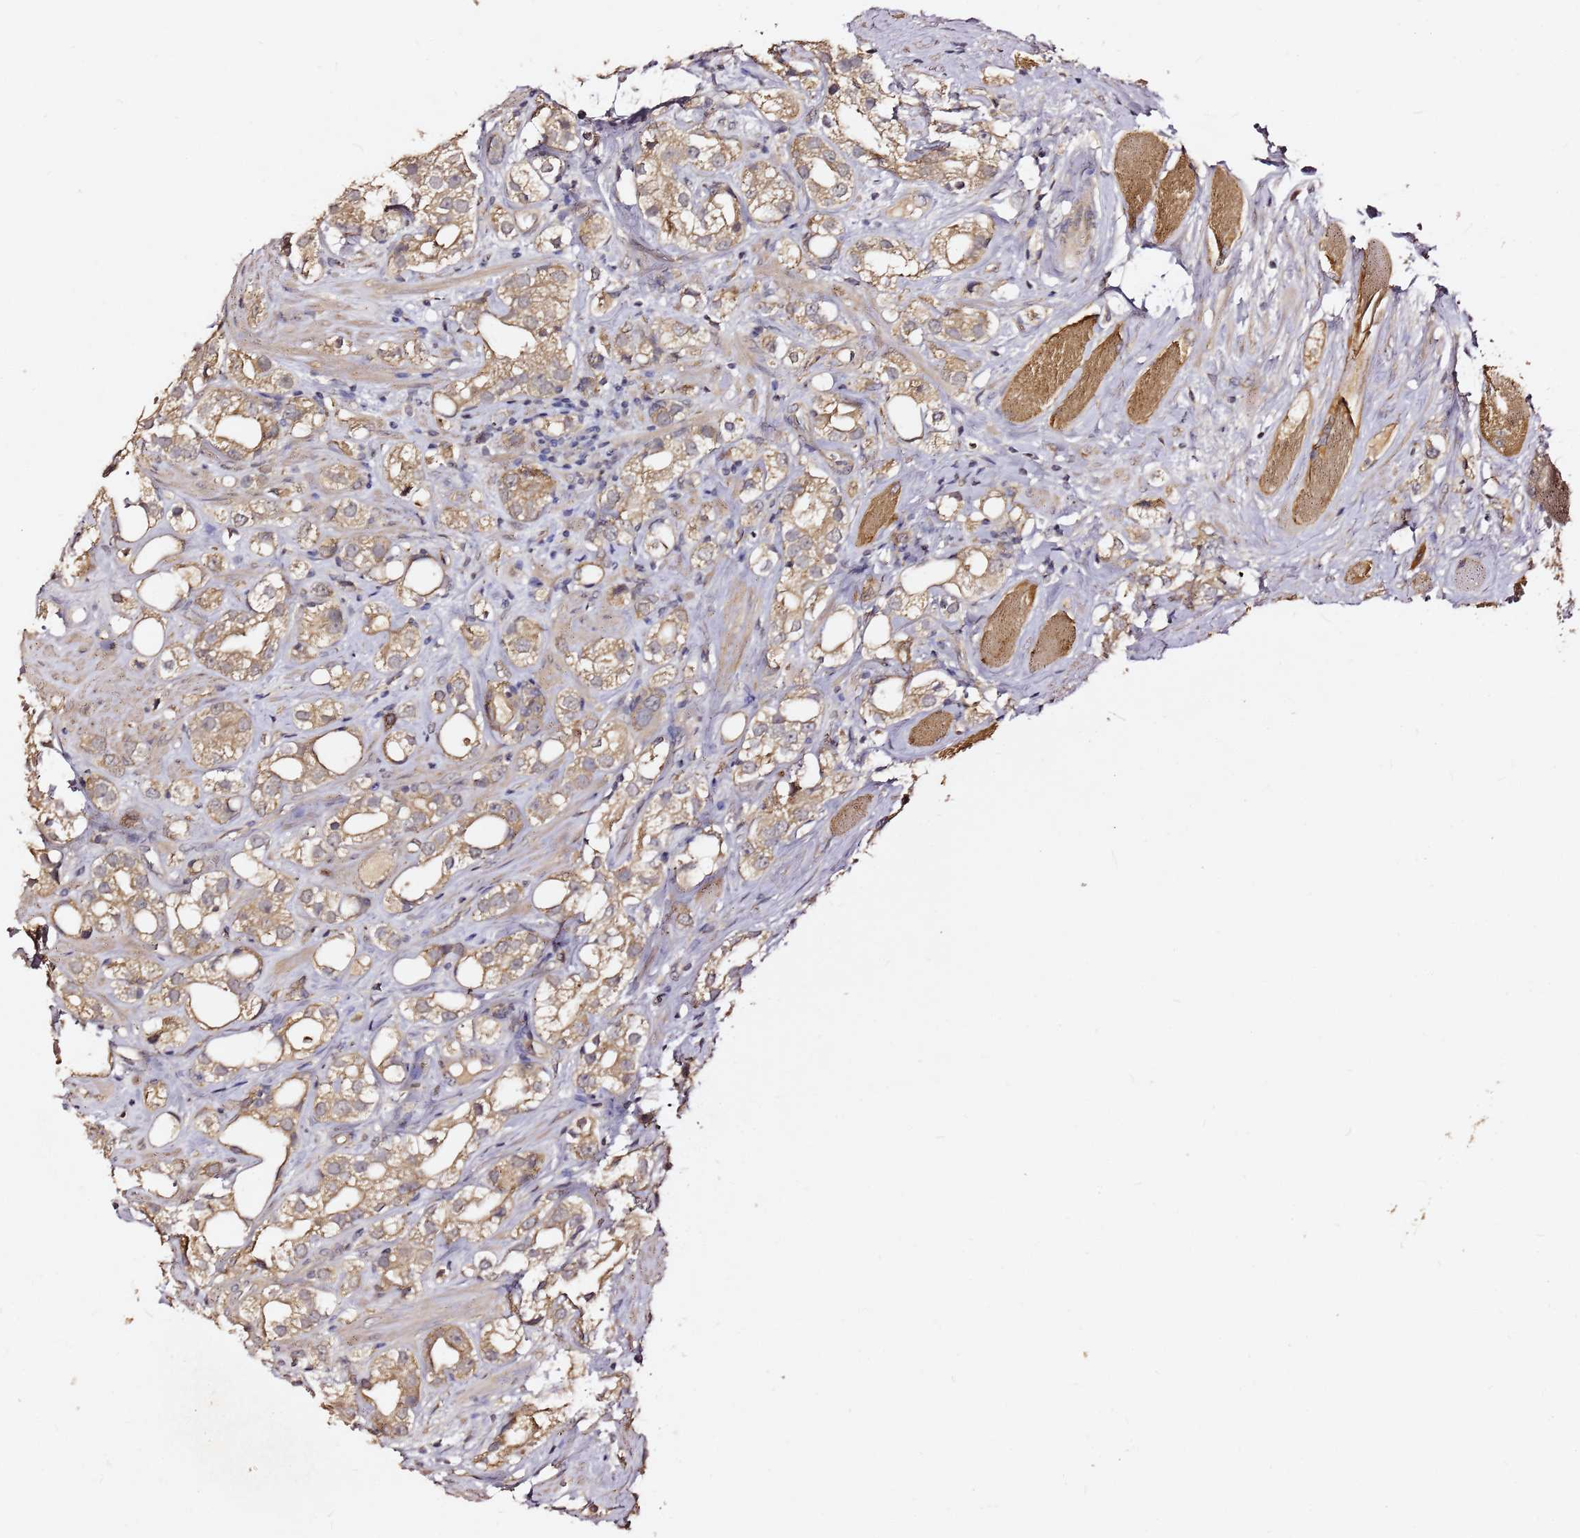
{"staining": {"intensity": "moderate", "quantity": ">75%", "location": "cytoplasmic/membranous"}, "tissue": "prostate cancer", "cell_type": "Tumor cells", "image_type": "cancer", "snomed": [{"axis": "morphology", "description": "Adenocarcinoma, NOS"}, {"axis": "topography", "description": "Prostate"}], "caption": "Immunohistochemical staining of prostate cancer reveals medium levels of moderate cytoplasmic/membranous protein expression in about >75% of tumor cells.", "gene": "C6orf136", "patient": {"sex": "male", "age": 79}}